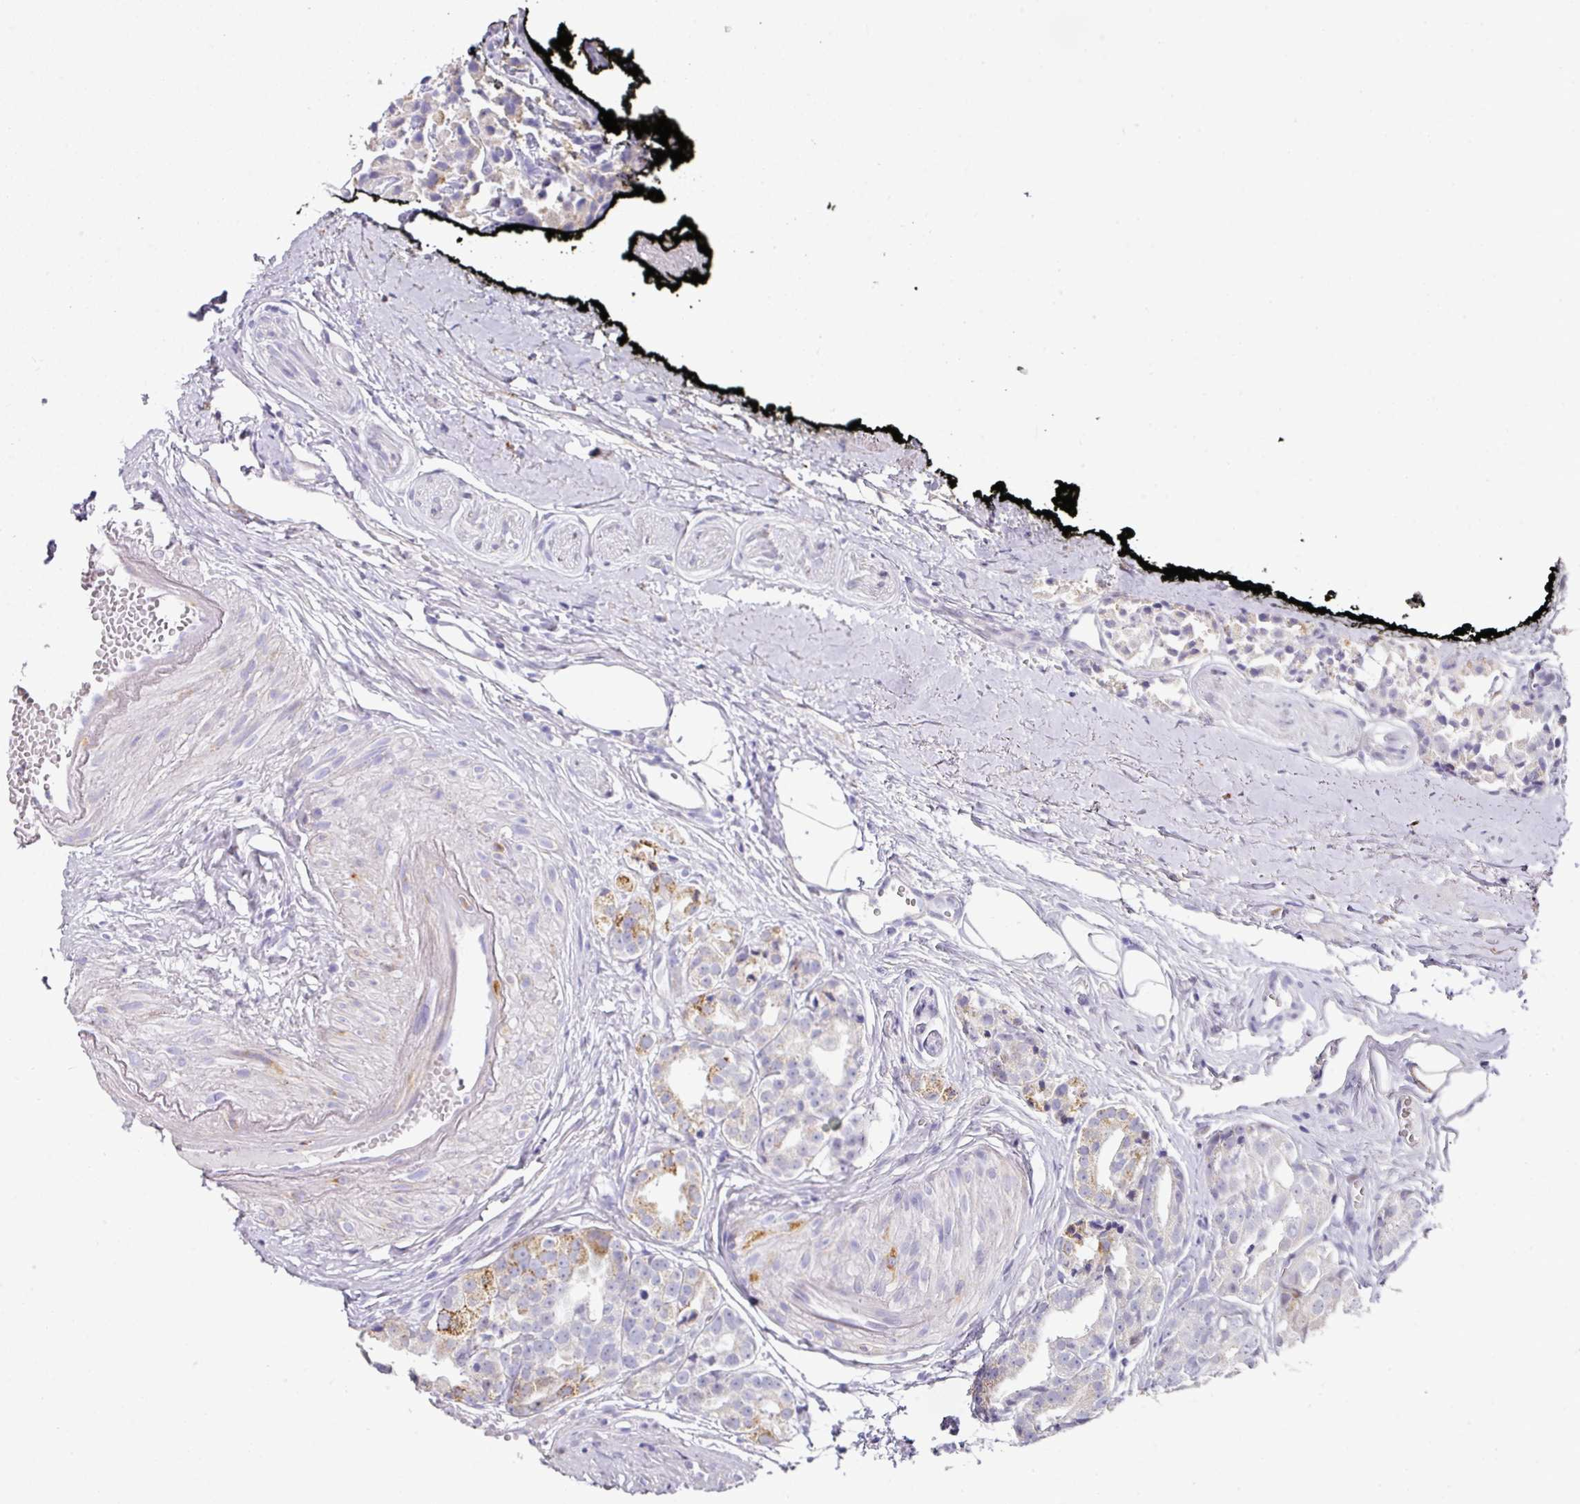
{"staining": {"intensity": "moderate", "quantity": "<25%", "location": "cytoplasmic/membranous"}, "tissue": "prostate cancer", "cell_type": "Tumor cells", "image_type": "cancer", "snomed": [{"axis": "morphology", "description": "Adenocarcinoma, High grade"}, {"axis": "topography", "description": "Prostate"}], "caption": "High-grade adenocarcinoma (prostate) tissue reveals moderate cytoplasmic/membranous expression in about <25% of tumor cells, visualized by immunohistochemistry. Using DAB (brown) and hematoxylin (blue) stains, captured at high magnification using brightfield microscopy.", "gene": "ANKRD29", "patient": {"sex": "male", "age": 71}}